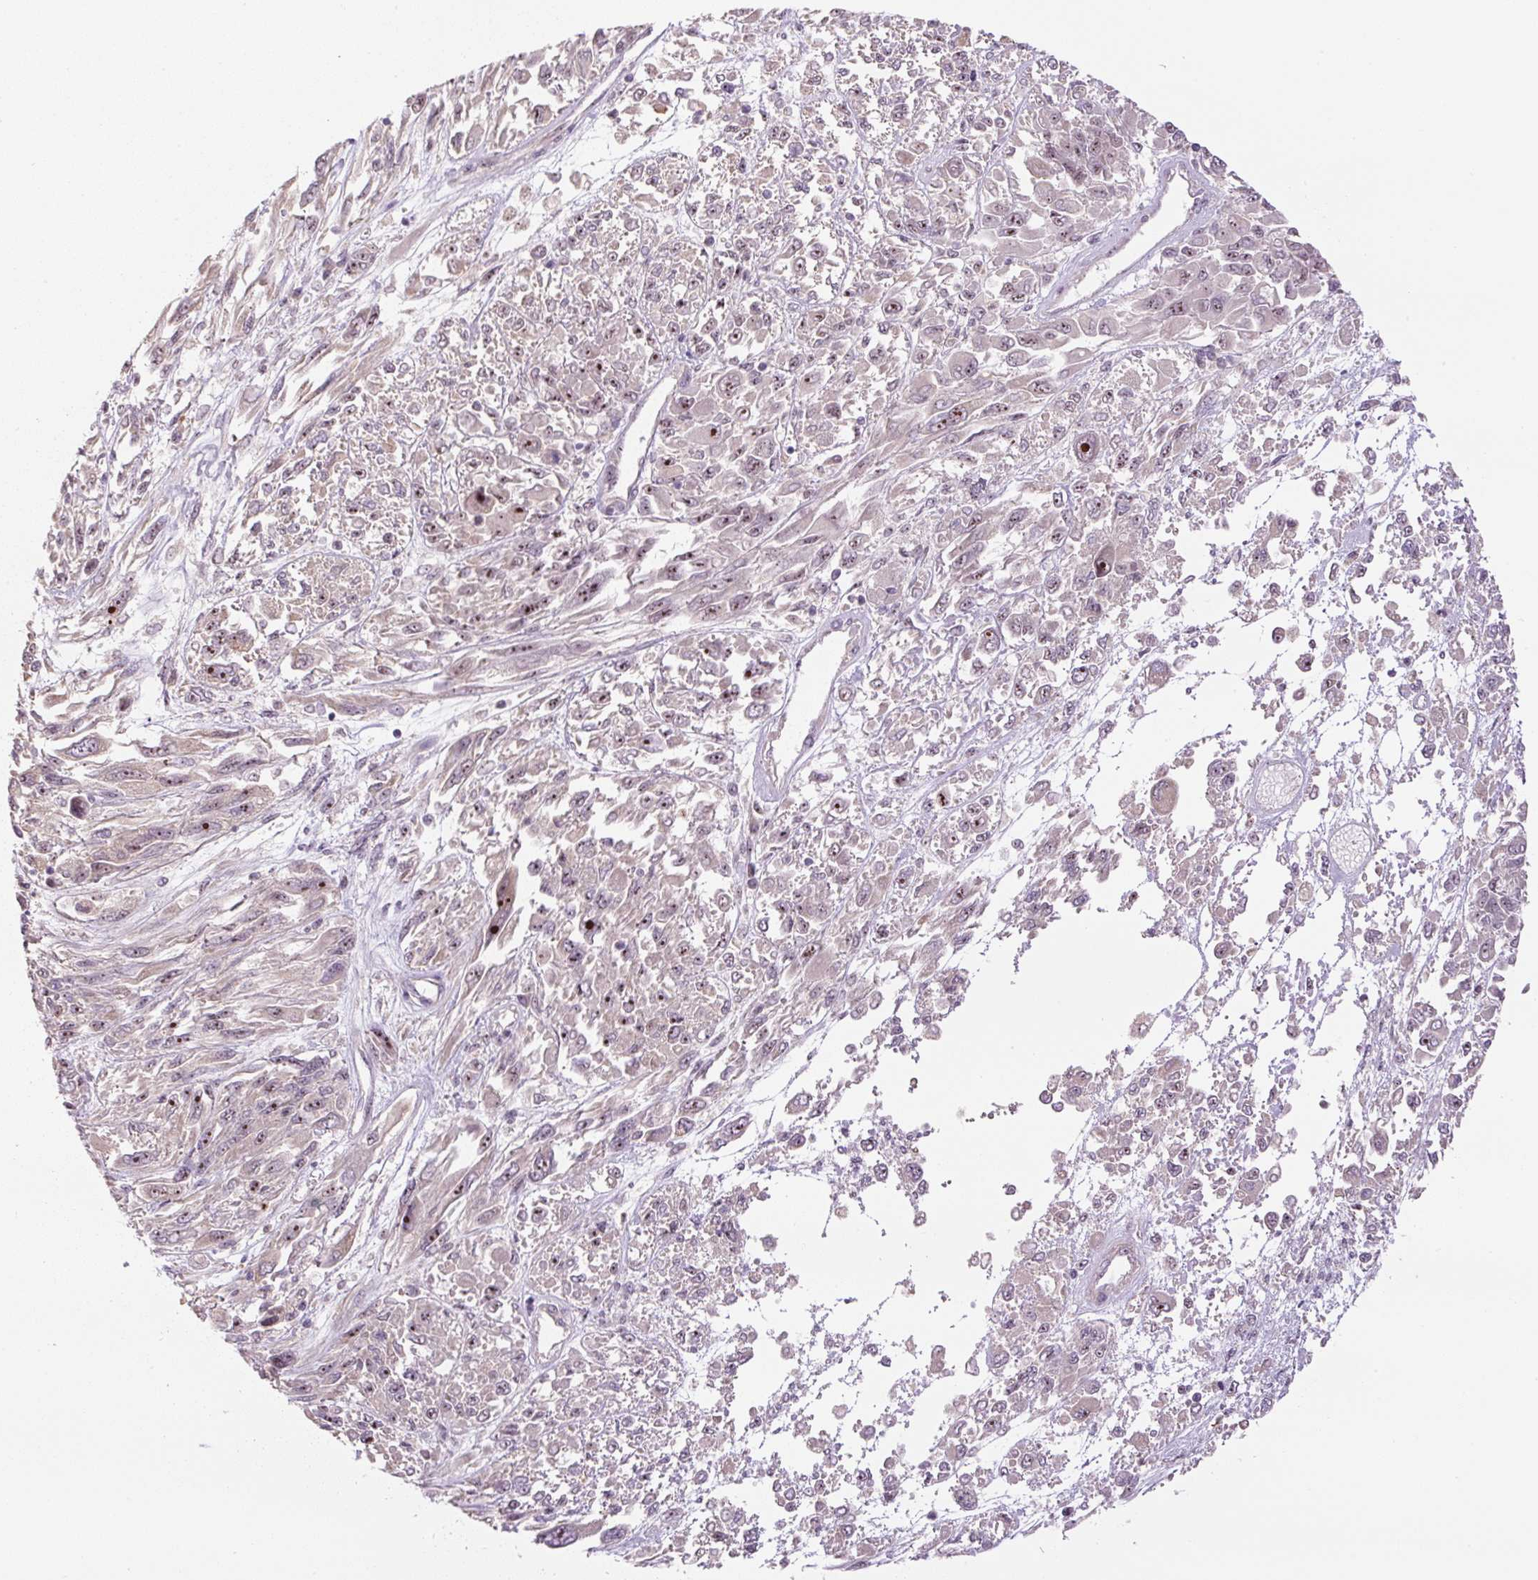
{"staining": {"intensity": "moderate", "quantity": "25%-75%", "location": "nuclear"}, "tissue": "melanoma", "cell_type": "Tumor cells", "image_type": "cancer", "snomed": [{"axis": "morphology", "description": "Malignant melanoma, NOS"}, {"axis": "topography", "description": "Skin"}], "caption": "Immunohistochemistry staining of malignant melanoma, which displays medium levels of moderate nuclear staining in about 25%-75% of tumor cells indicating moderate nuclear protein staining. The staining was performed using DAB (3,3'-diaminobenzidine) (brown) for protein detection and nuclei were counterstained in hematoxylin (blue).", "gene": "TMEM151B", "patient": {"sex": "female", "age": 91}}